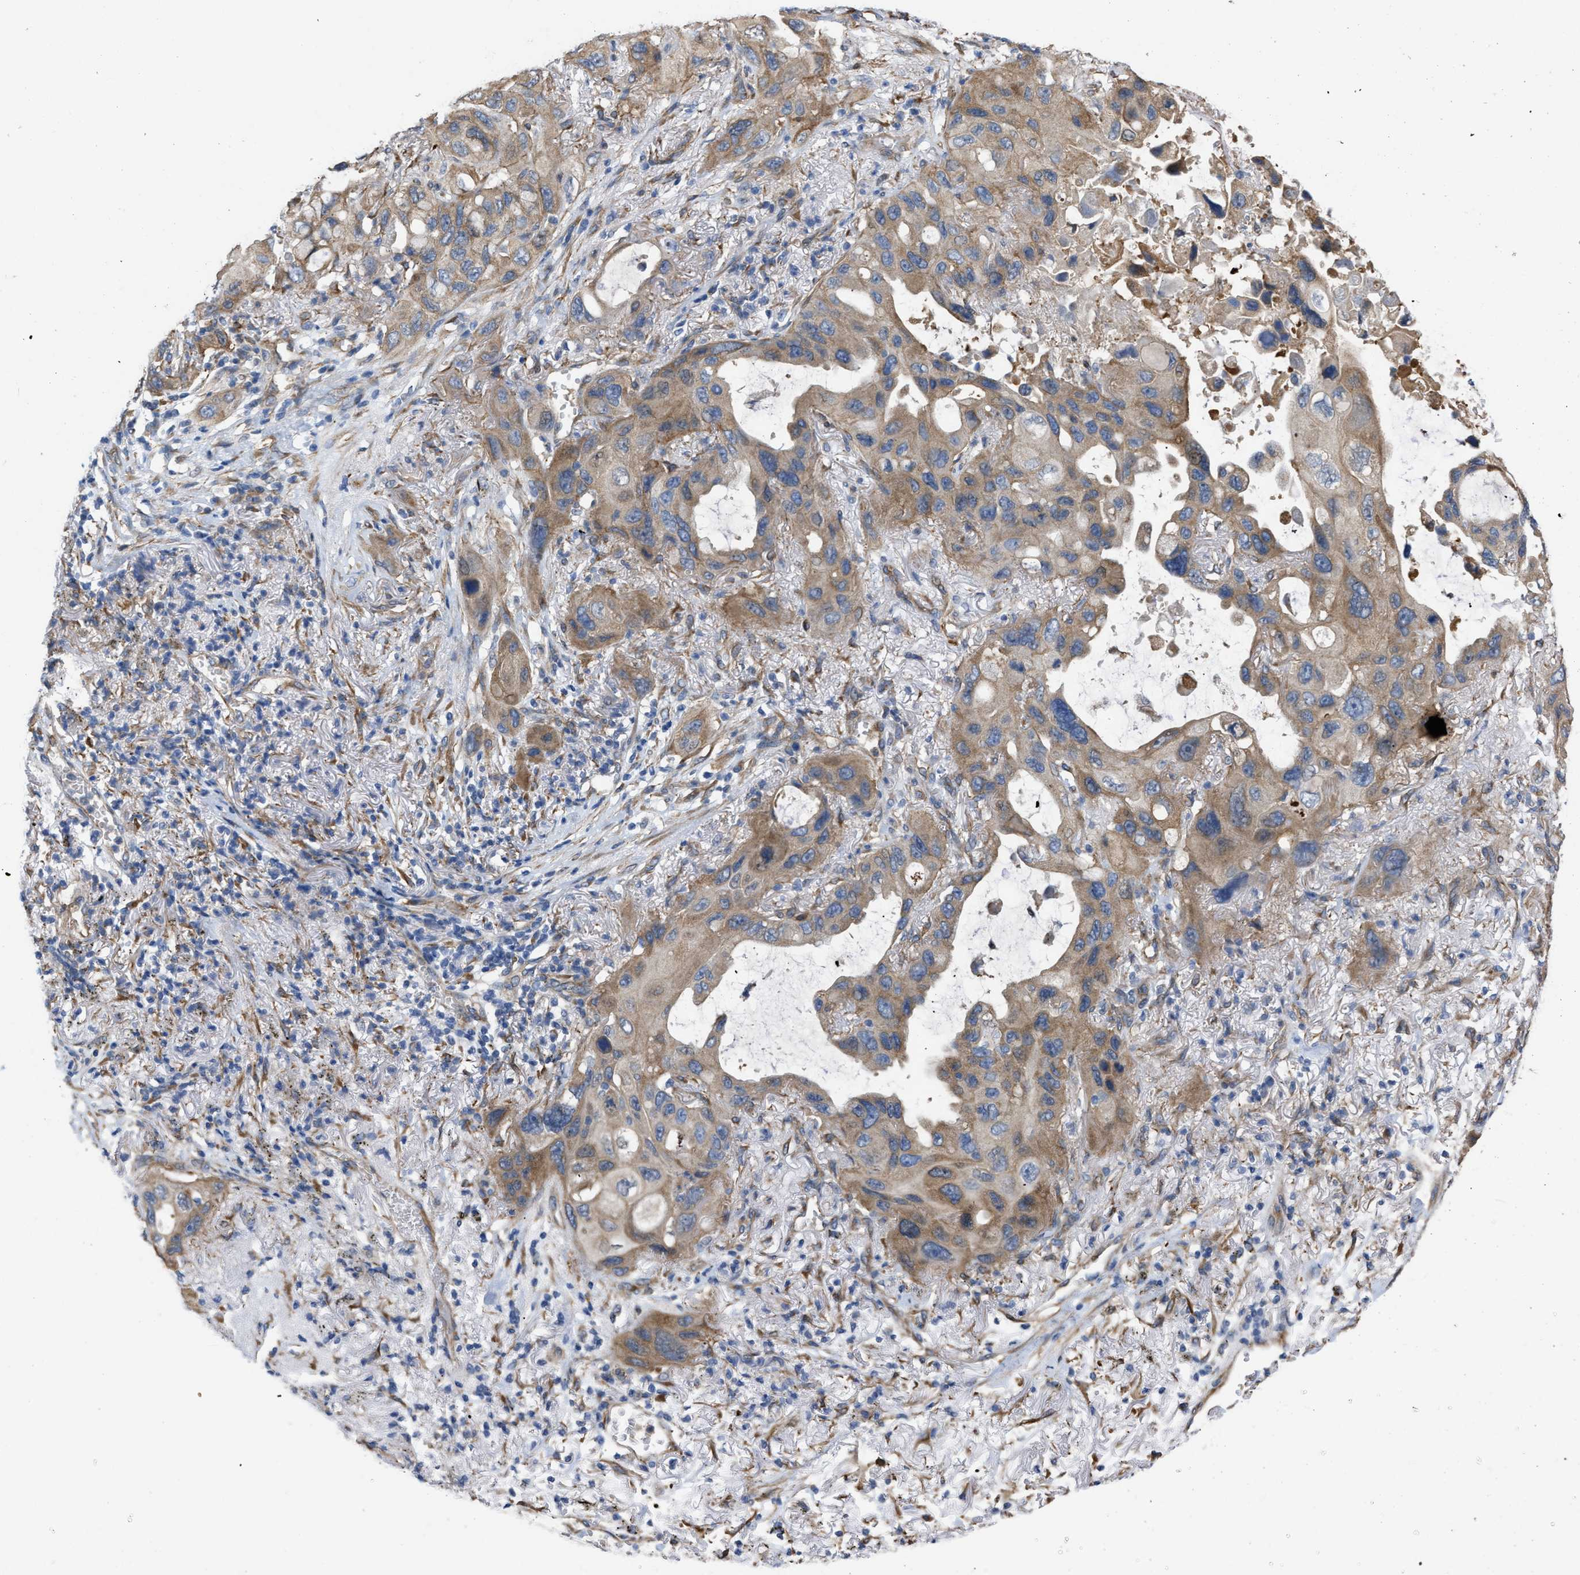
{"staining": {"intensity": "moderate", "quantity": "25%-75%", "location": "cytoplasmic/membranous"}, "tissue": "lung cancer", "cell_type": "Tumor cells", "image_type": "cancer", "snomed": [{"axis": "morphology", "description": "Squamous cell carcinoma, NOS"}, {"axis": "topography", "description": "Lung"}], "caption": "Lung cancer tissue shows moderate cytoplasmic/membranous expression in approximately 25%-75% of tumor cells", "gene": "SLC4A11", "patient": {"sex": "female", "age": 73}}